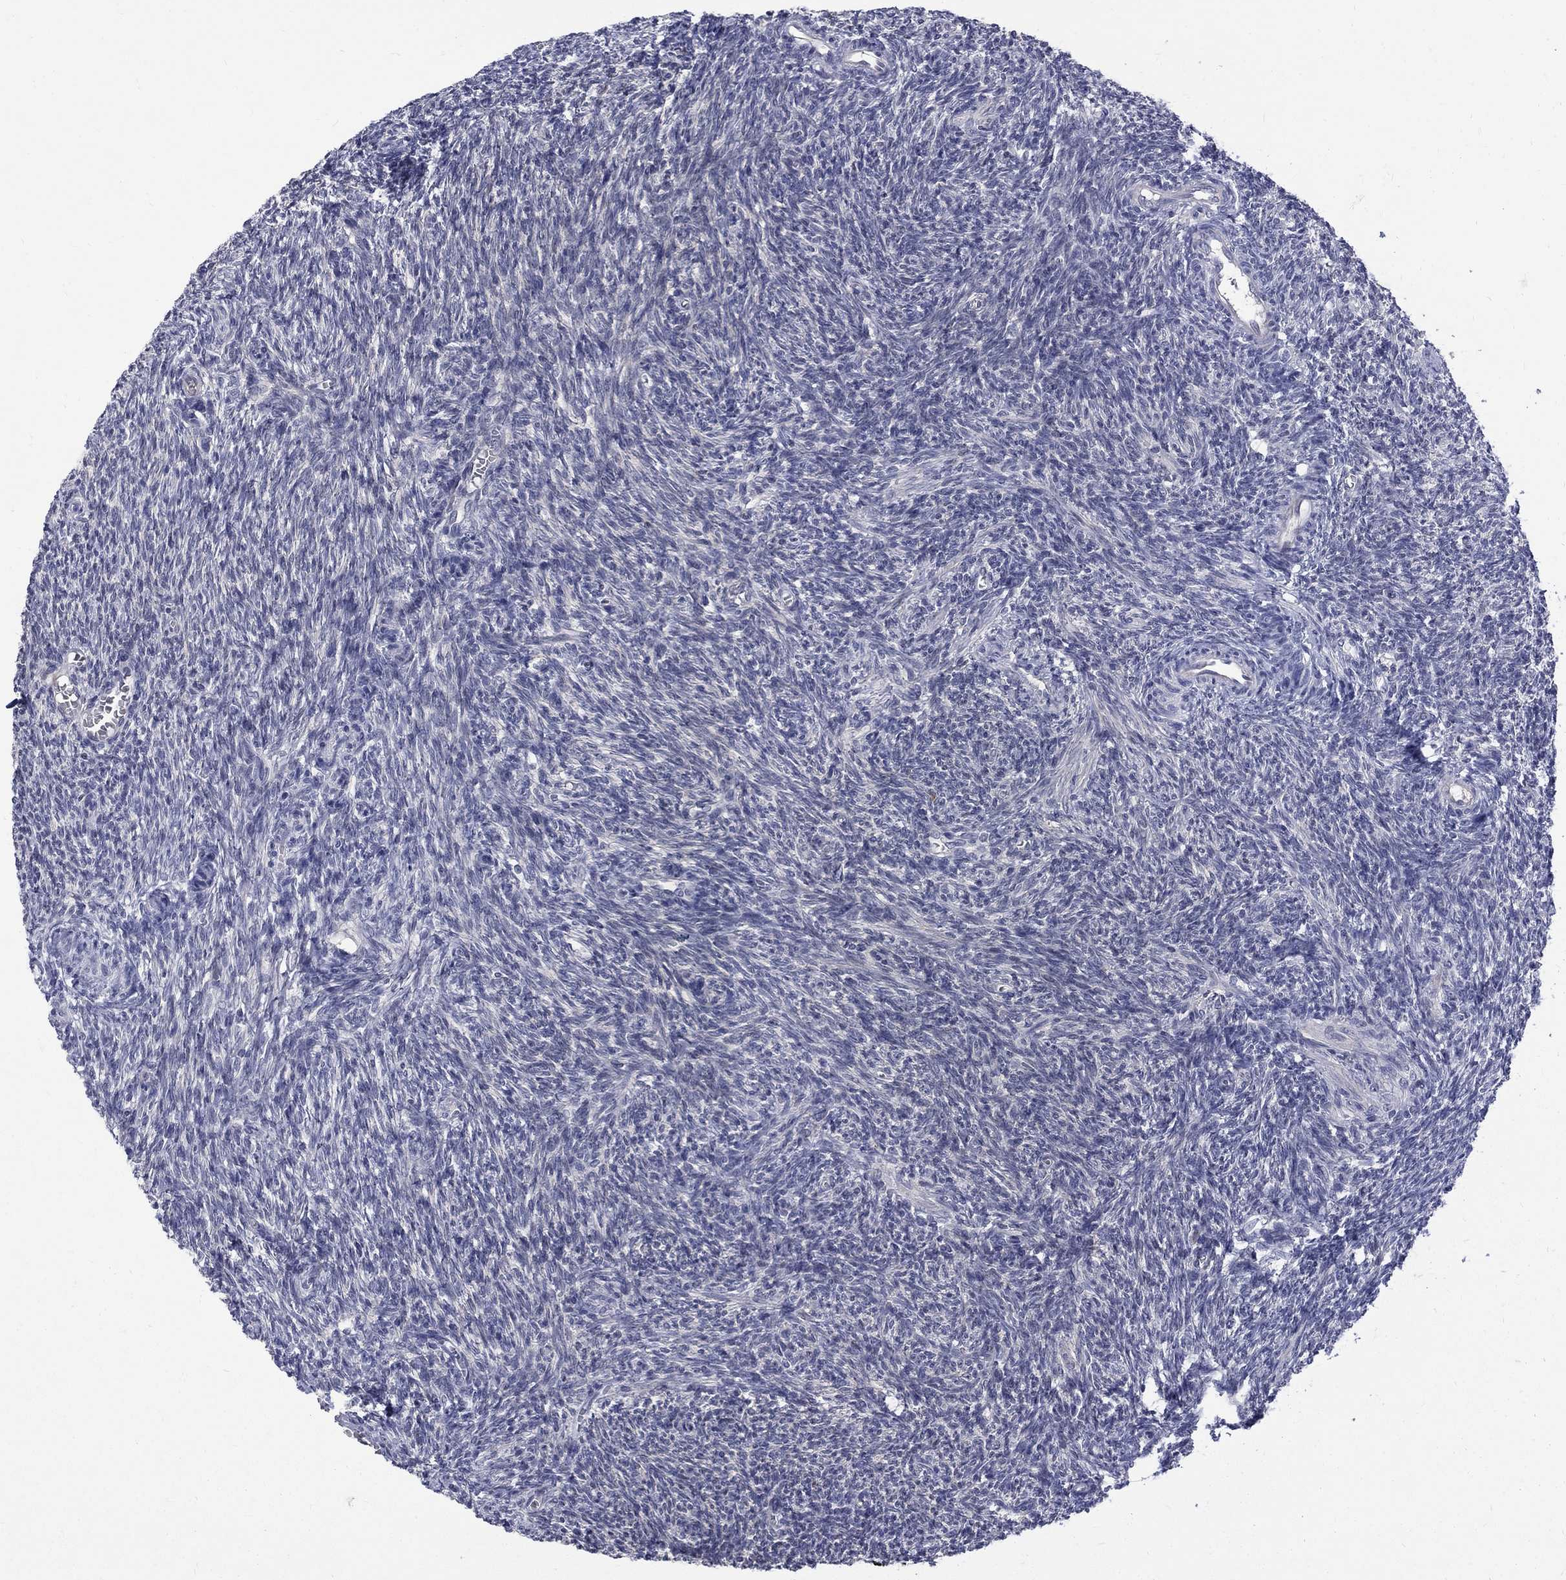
{"staining": {"intensity": "negative", "quantity": "none", "location": "none"}, "tissue": "ovary", "cell_type": "Ovarian stroma cells", "image_type": "normal", "snomed": [{"axis": "morphology", "description": "Normal tissue, NOS"}, {"axis": "topography", "description": "Ovary"}], "caption": "This is a photomicrograph of IHC staining of benign ovary, which shows no staining in ovarian stroma cells.", "gene": "HKDC1", "patient": {"sex": "female", "age": 27}}